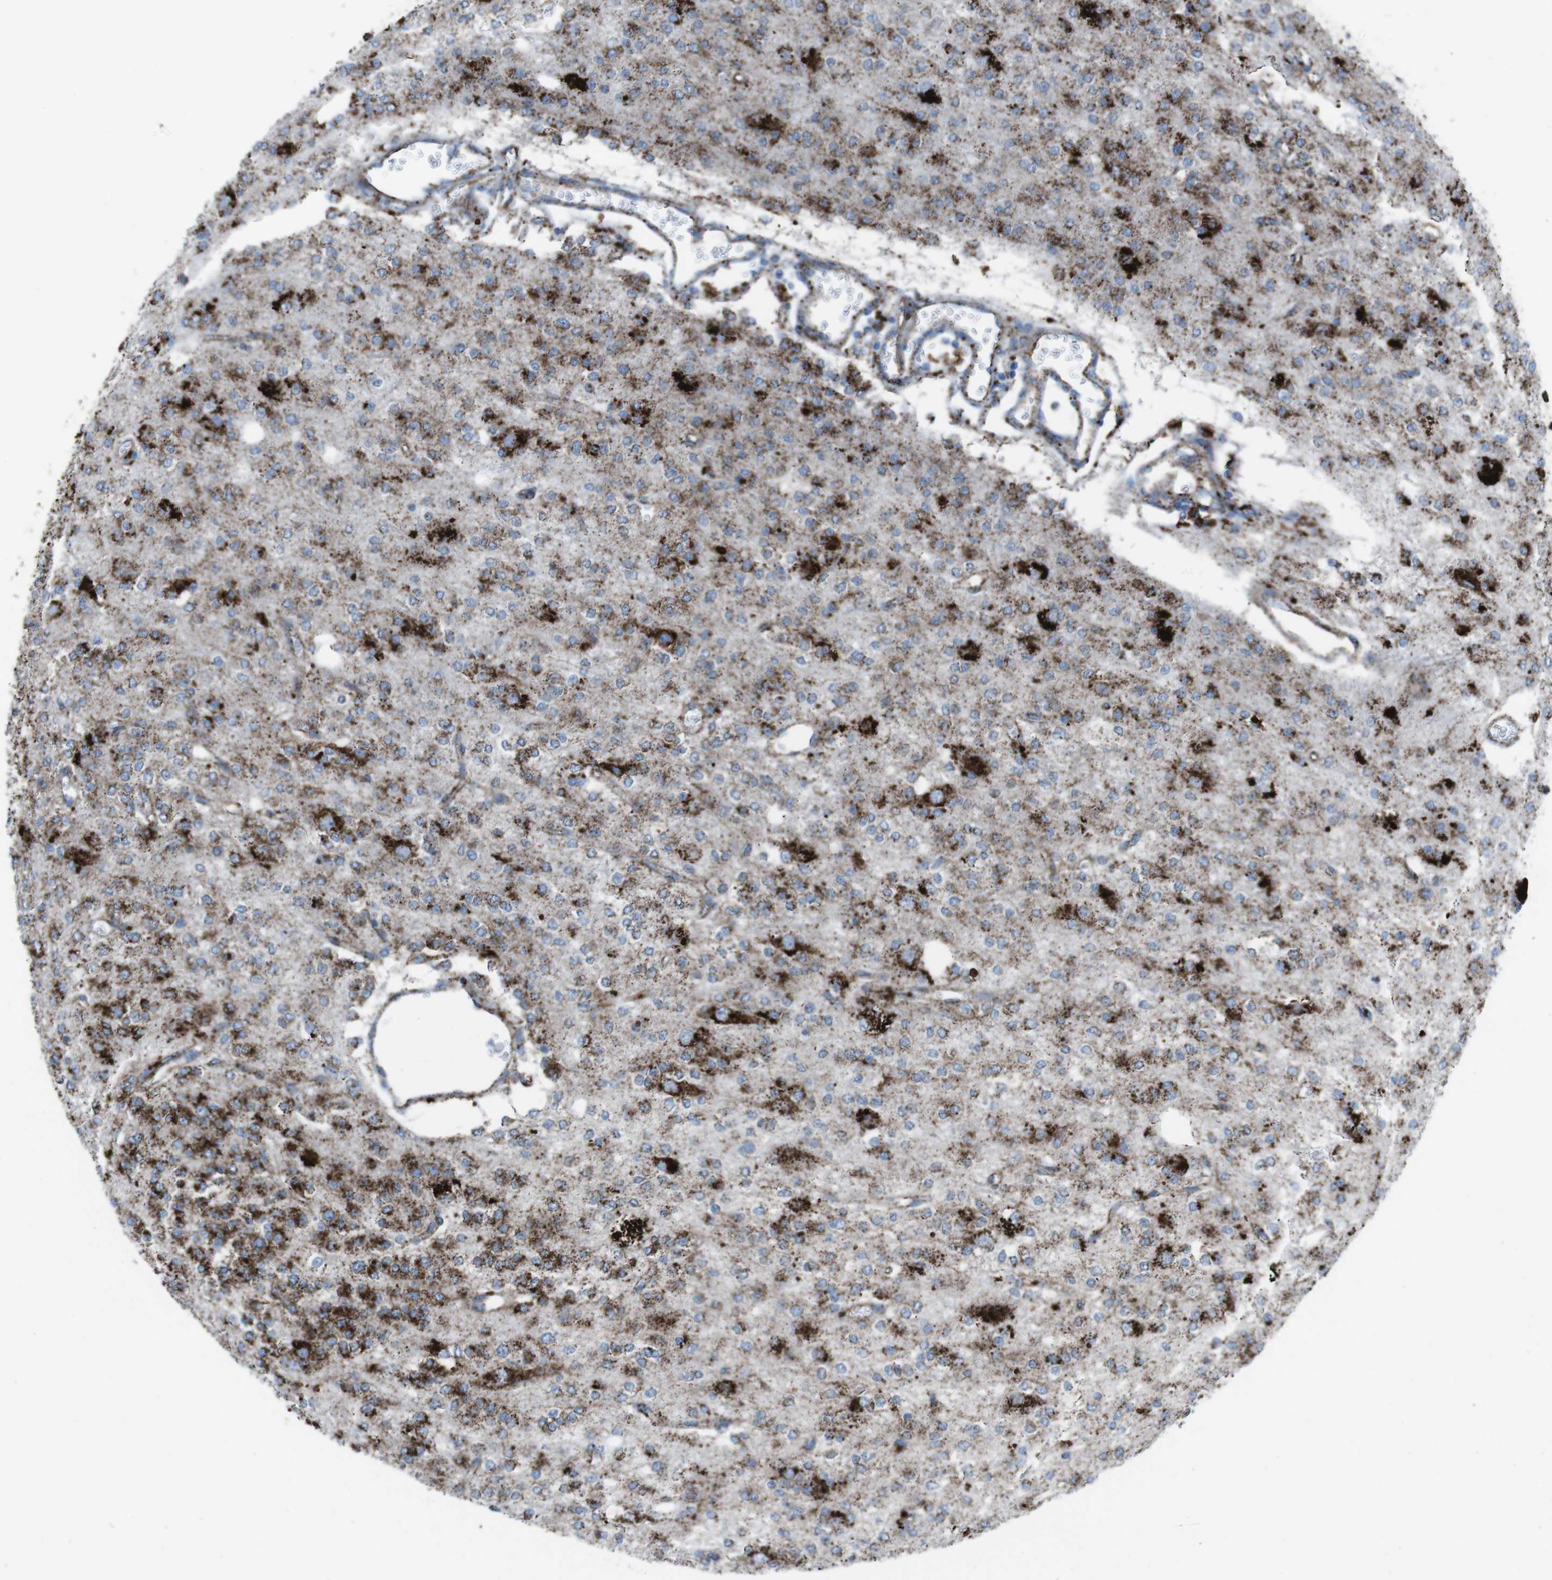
{"staining": {"intensity": "strong", "quantity": "<25%", "location": "cytoplasmic/membranous"}, "tissue": "glioma", "cell_type": "Tumor cells", "image_type": "cancer", "snomed": [{"axis": "morphology", "description": "Glioma, malignant, Low grade"}, {"axis": "topography", "description": "Brain"}], "caption": "Immunohistochemistry (DAB) staining of glioma exhibits strong cytoplasmic/membranous protein staining in approximately <25% of tumor cells.", "gene": "SCARB2", "patient": {"sex": "male", "age": 38}}